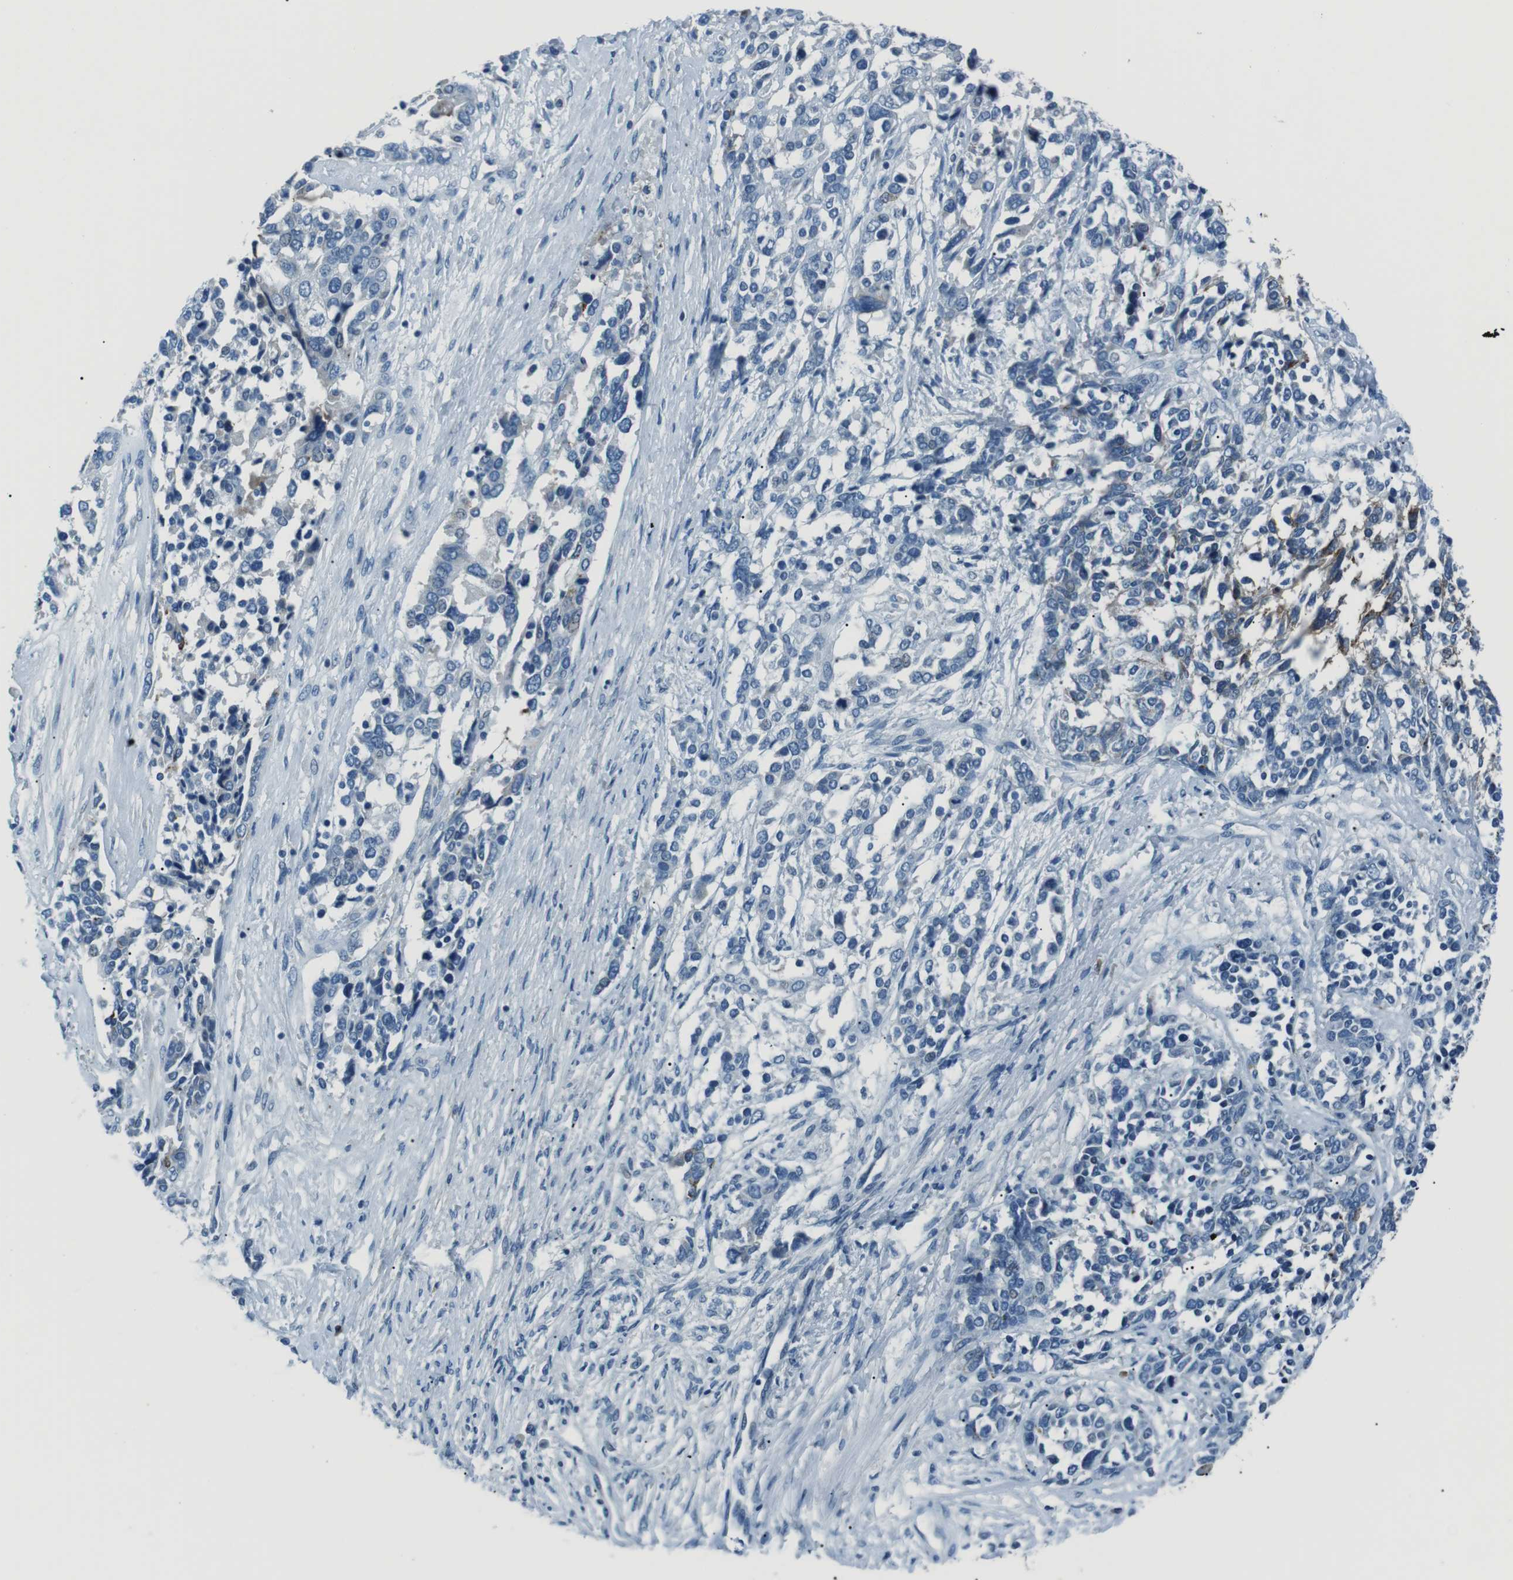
{"staining": {"intensity": "negative", "quantity": "none", "location": "none"}, "tissue": "ovarian cancer", "cell_type": "Tumor cells", "image_type": "cancer", "snomed": [{"axis": "morphology", "description": "Cystadenocarcinoma, serous, NOS"}, {"axis": "topography", "description": "Ovary"}], "caption": "Human serous cystadenocarcinoma (ovarian) stained for a protein using IHC exhibits no staining in tumor cells.", "gene": "ST6GAL1", "patient": {"sex": "female", "age": 44}}